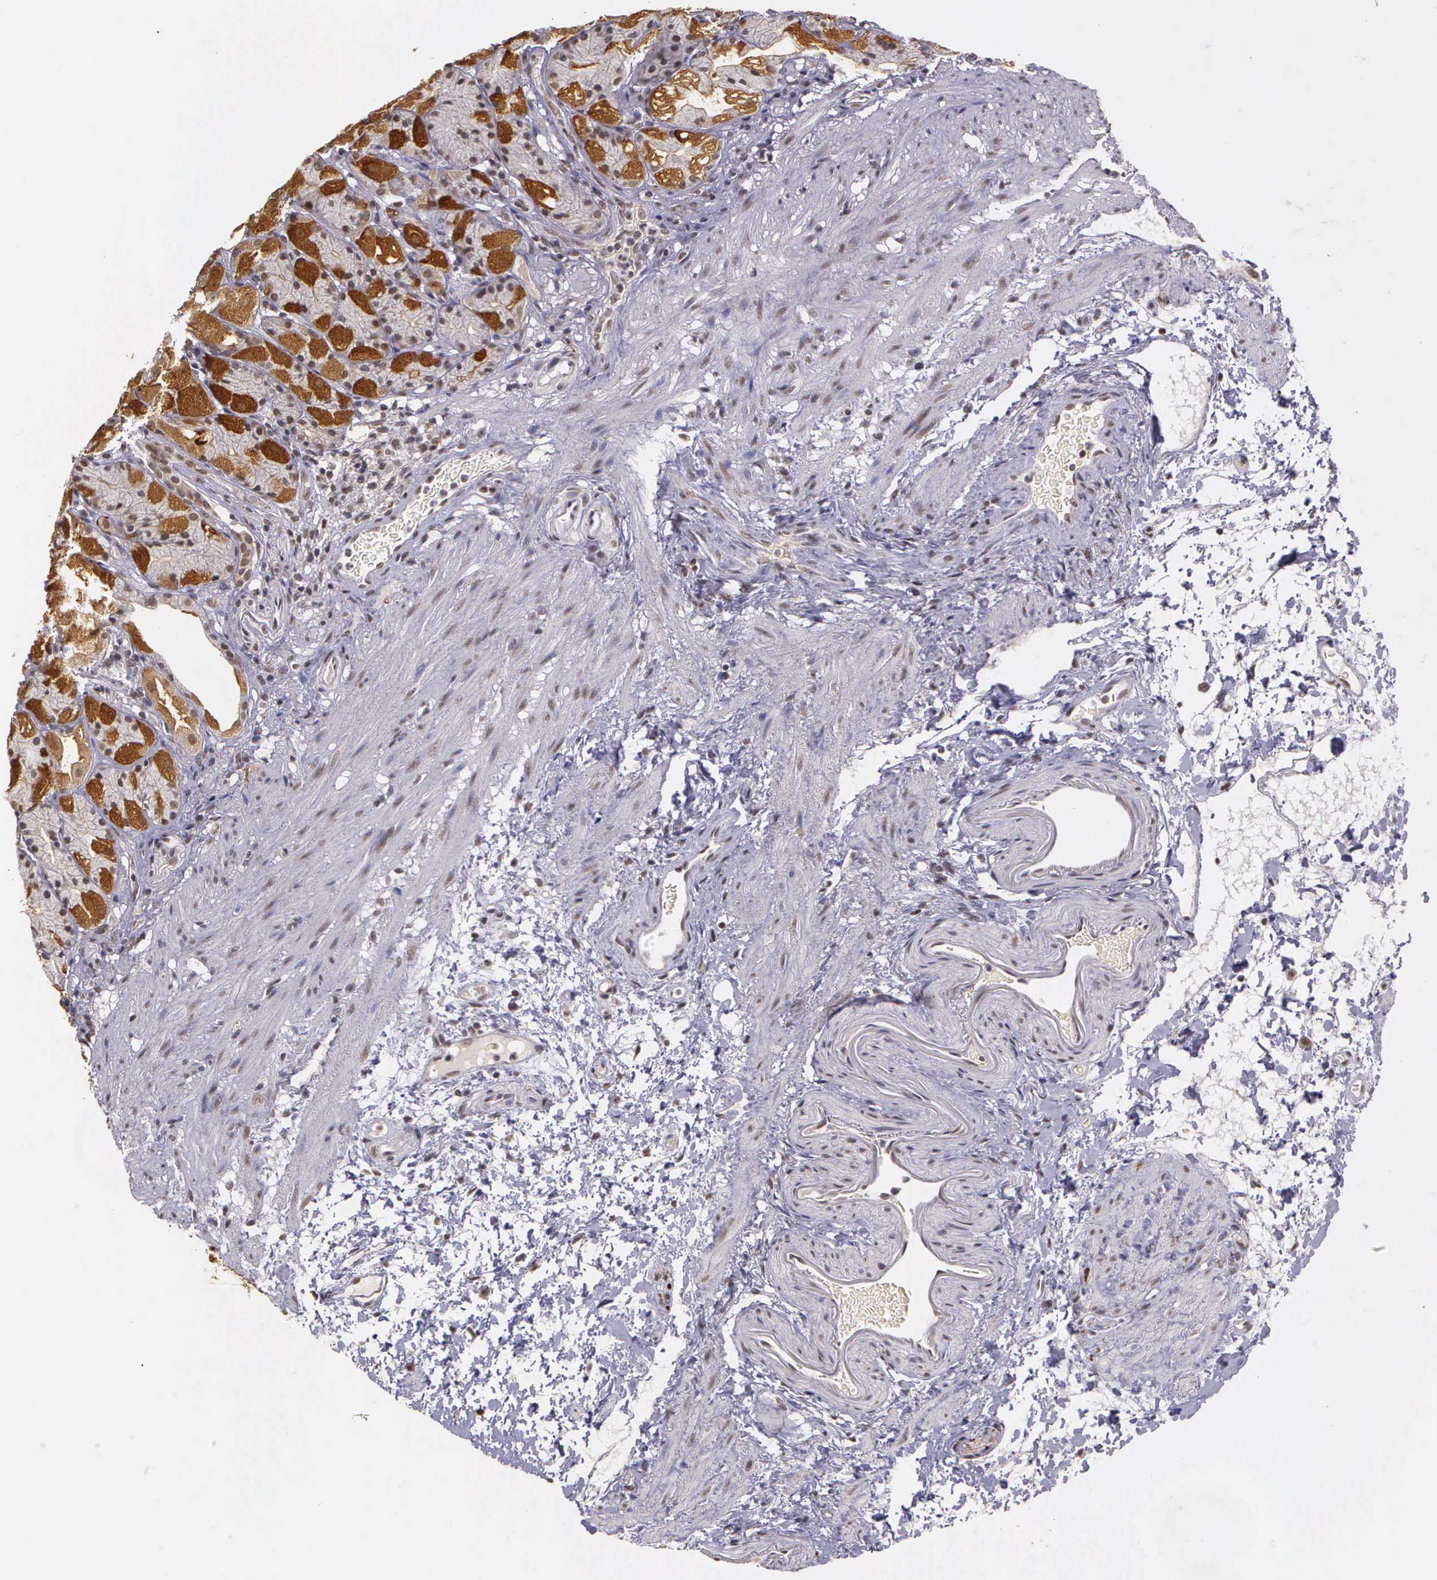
{"staining": {"intensity": "strong", "quantity": "25%-75%", "location": "cytoplasmic/membranous"}, "tissue": "stomach", "cell_type": "Glandular cells", "image_type": "normal", "snomed": [{"axis": "morphology", "description": "Normal tissue, NOS"}, {"axis": "topography", "description": "Stomach, upper"}], "caption": "Immunohistochemistry (IHC) histopathology image of normal stomach stained for a protein (brown), which exhibits high levels of strong cytoplasmic/membranous positivity in about 25%-75% of glandular cells.", "gene": "ARMCX5", "patient": {"sex": "female", "age": 75}}